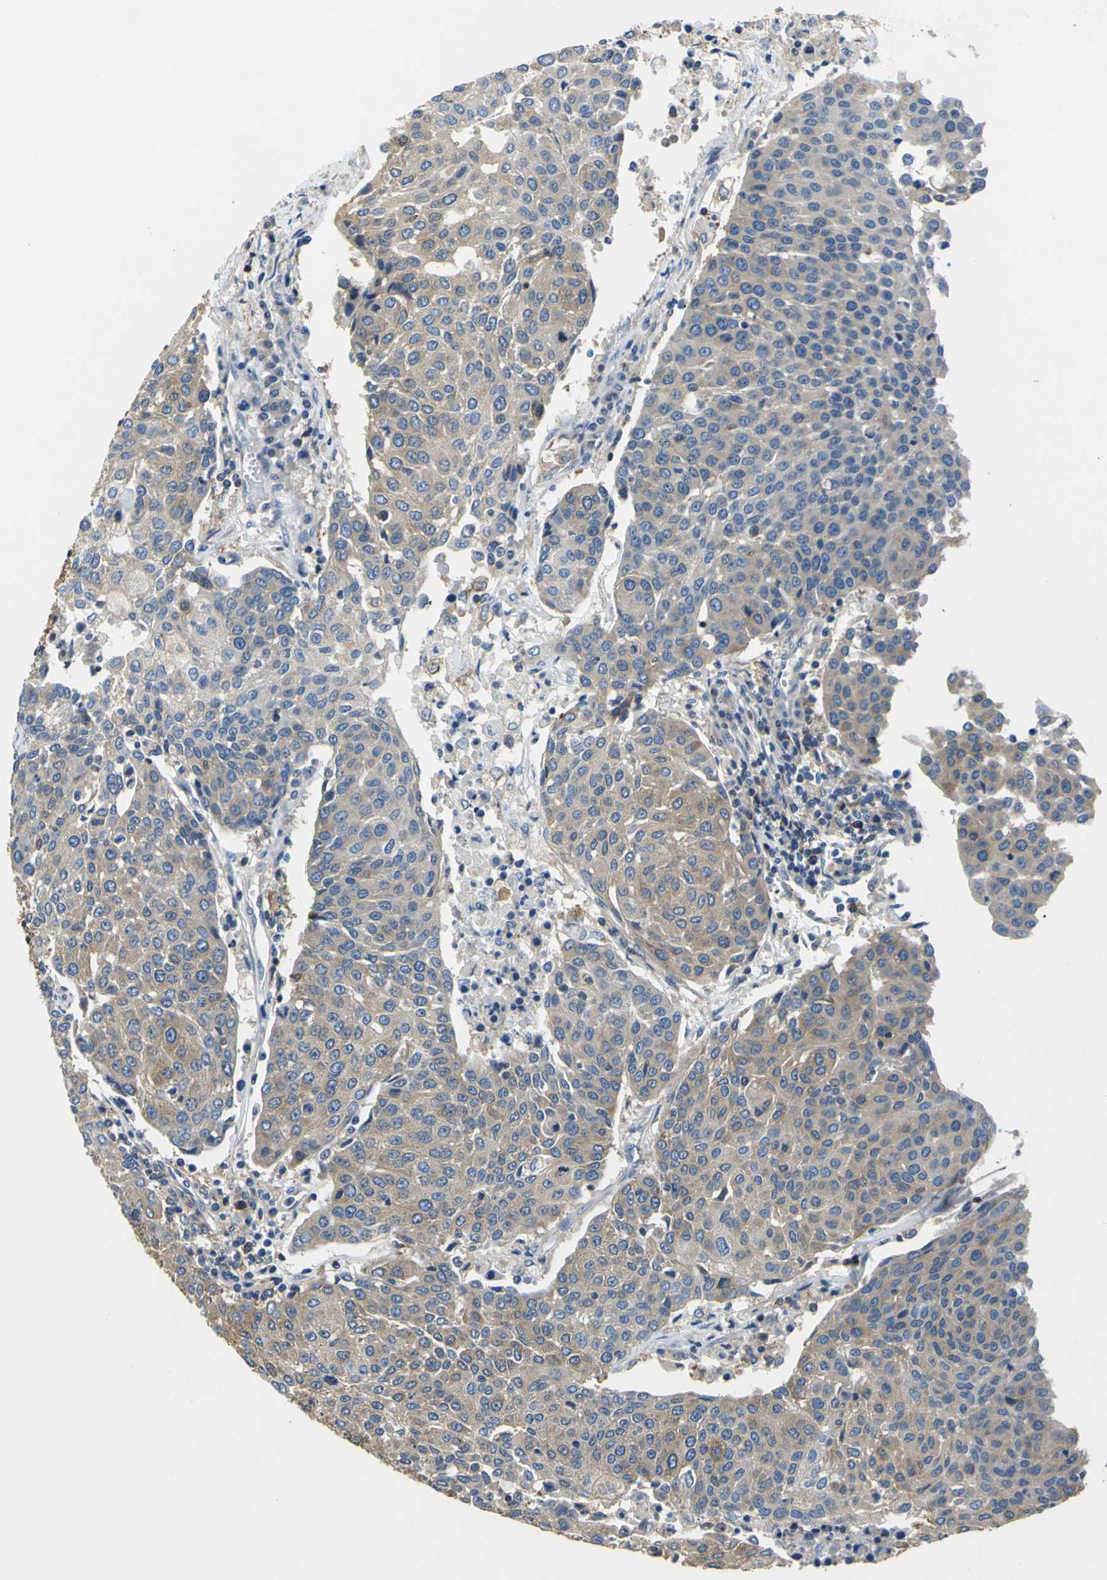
{"staining": {"intensity": "weak", "quantity": ">75%", "location": "cytoplasmic/membranous"}, "tissue": "urothelial cancer", "cell_type": "Tumor cells", "image_type": "cancer", "snomed": [{"axis": "morphology", "description": "Urothelial carcinoma, High grade"}, {"axis": "topography", "description": "Urinary bladder"}], "caption": "Weak cytoplasmic/membranous expression is present in about >75% of tumor cells in urothelial cancer. (brown staining indicates protein expression, while blue staining denotes nuclei).", "gene": "TUBB", "patient": {"sex": "female", "age": 85}}